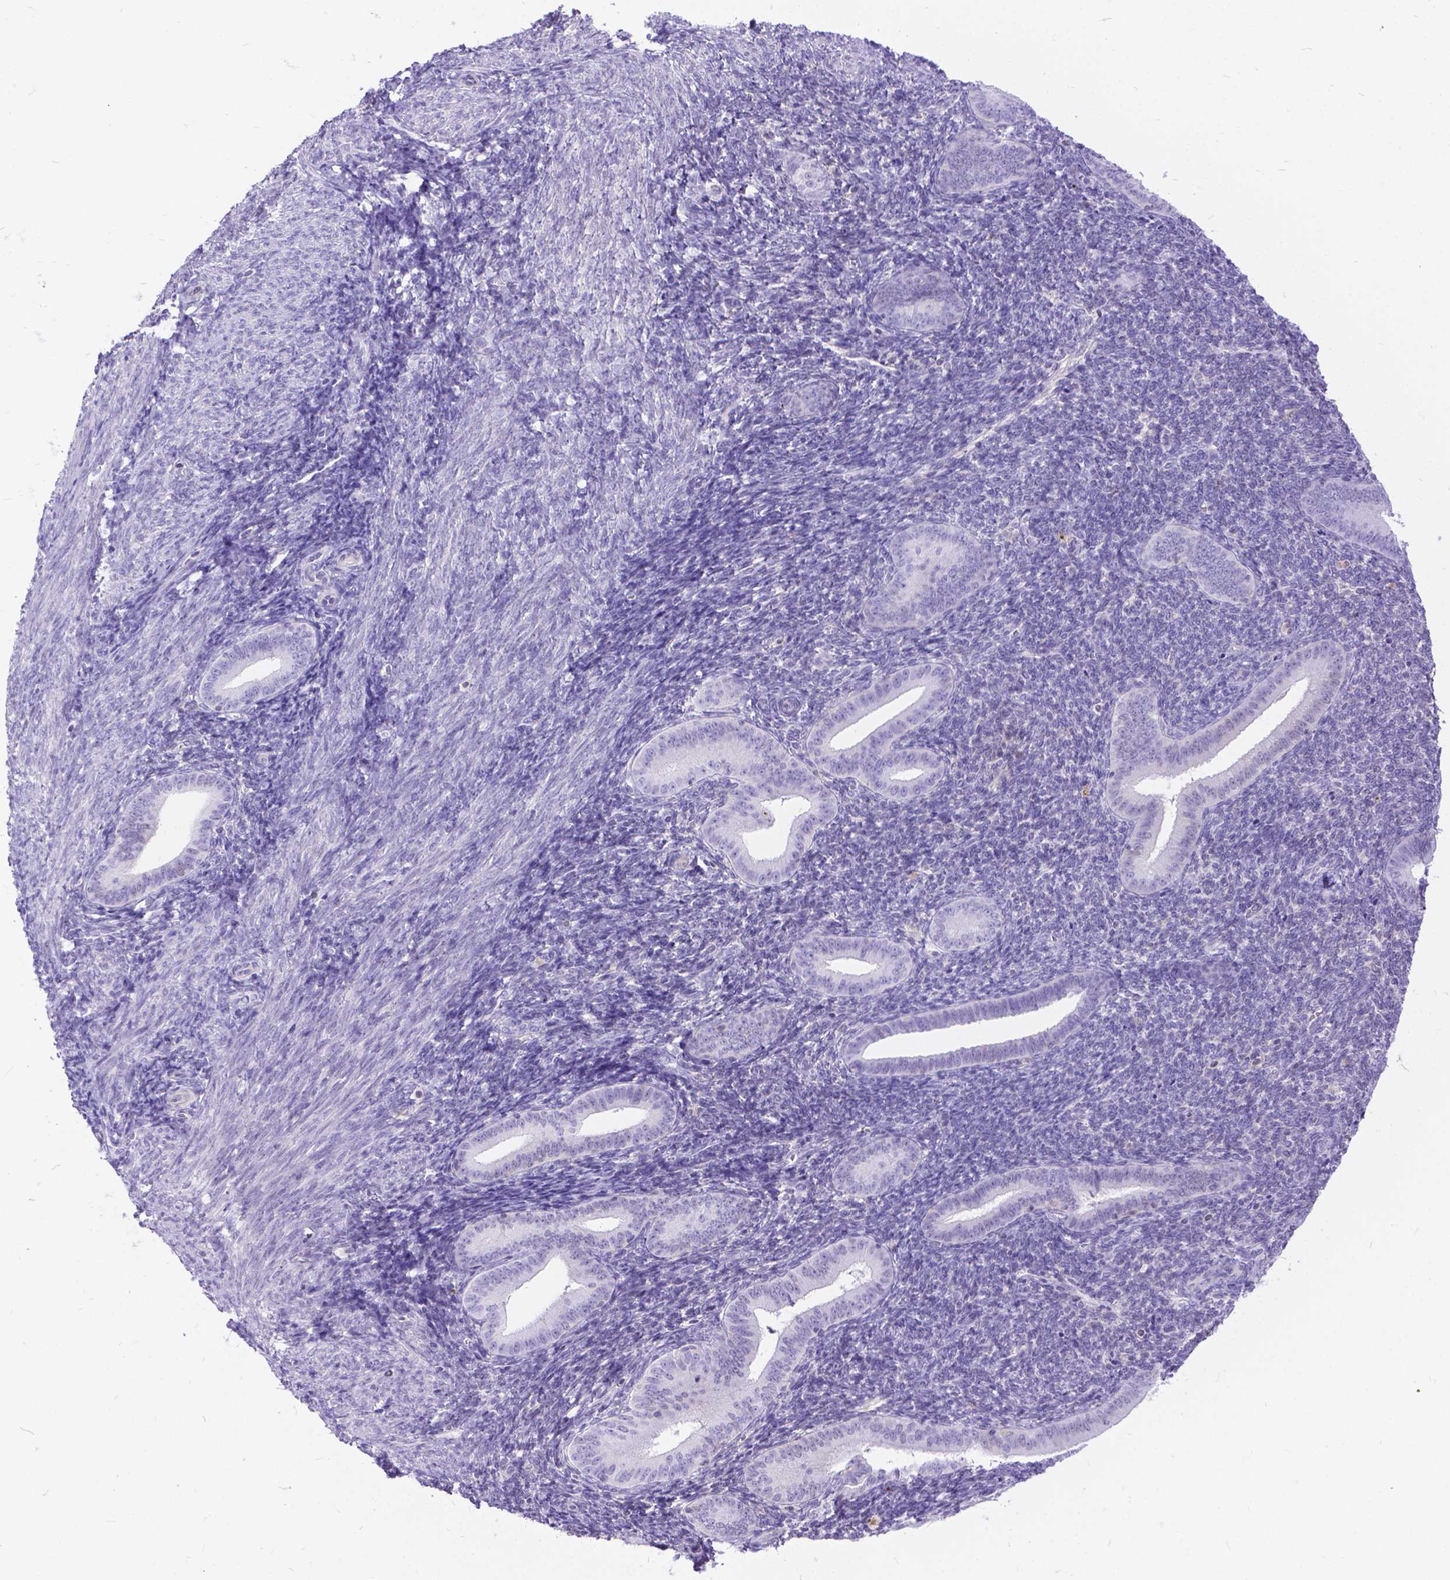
{"staining": {"intensity": "negative", "quantity": "none", "location": "none"}, "tissue": "endometrium", "cell_type": "Cells in endometrial stroma", "image_type": "normal", "snomed": [{"axis": "morphology", "description": "Normal tissue, NOS"}, {"axis": "topography", "description": "Endometrium"}], "caption": "Human endometrium stained for a protein using immunohistochemistry (IHC) exhibits no expression in cells in endometrial stroma.", "gene": "TMEM169", "patient": {"sex": "female", "age": 25}}